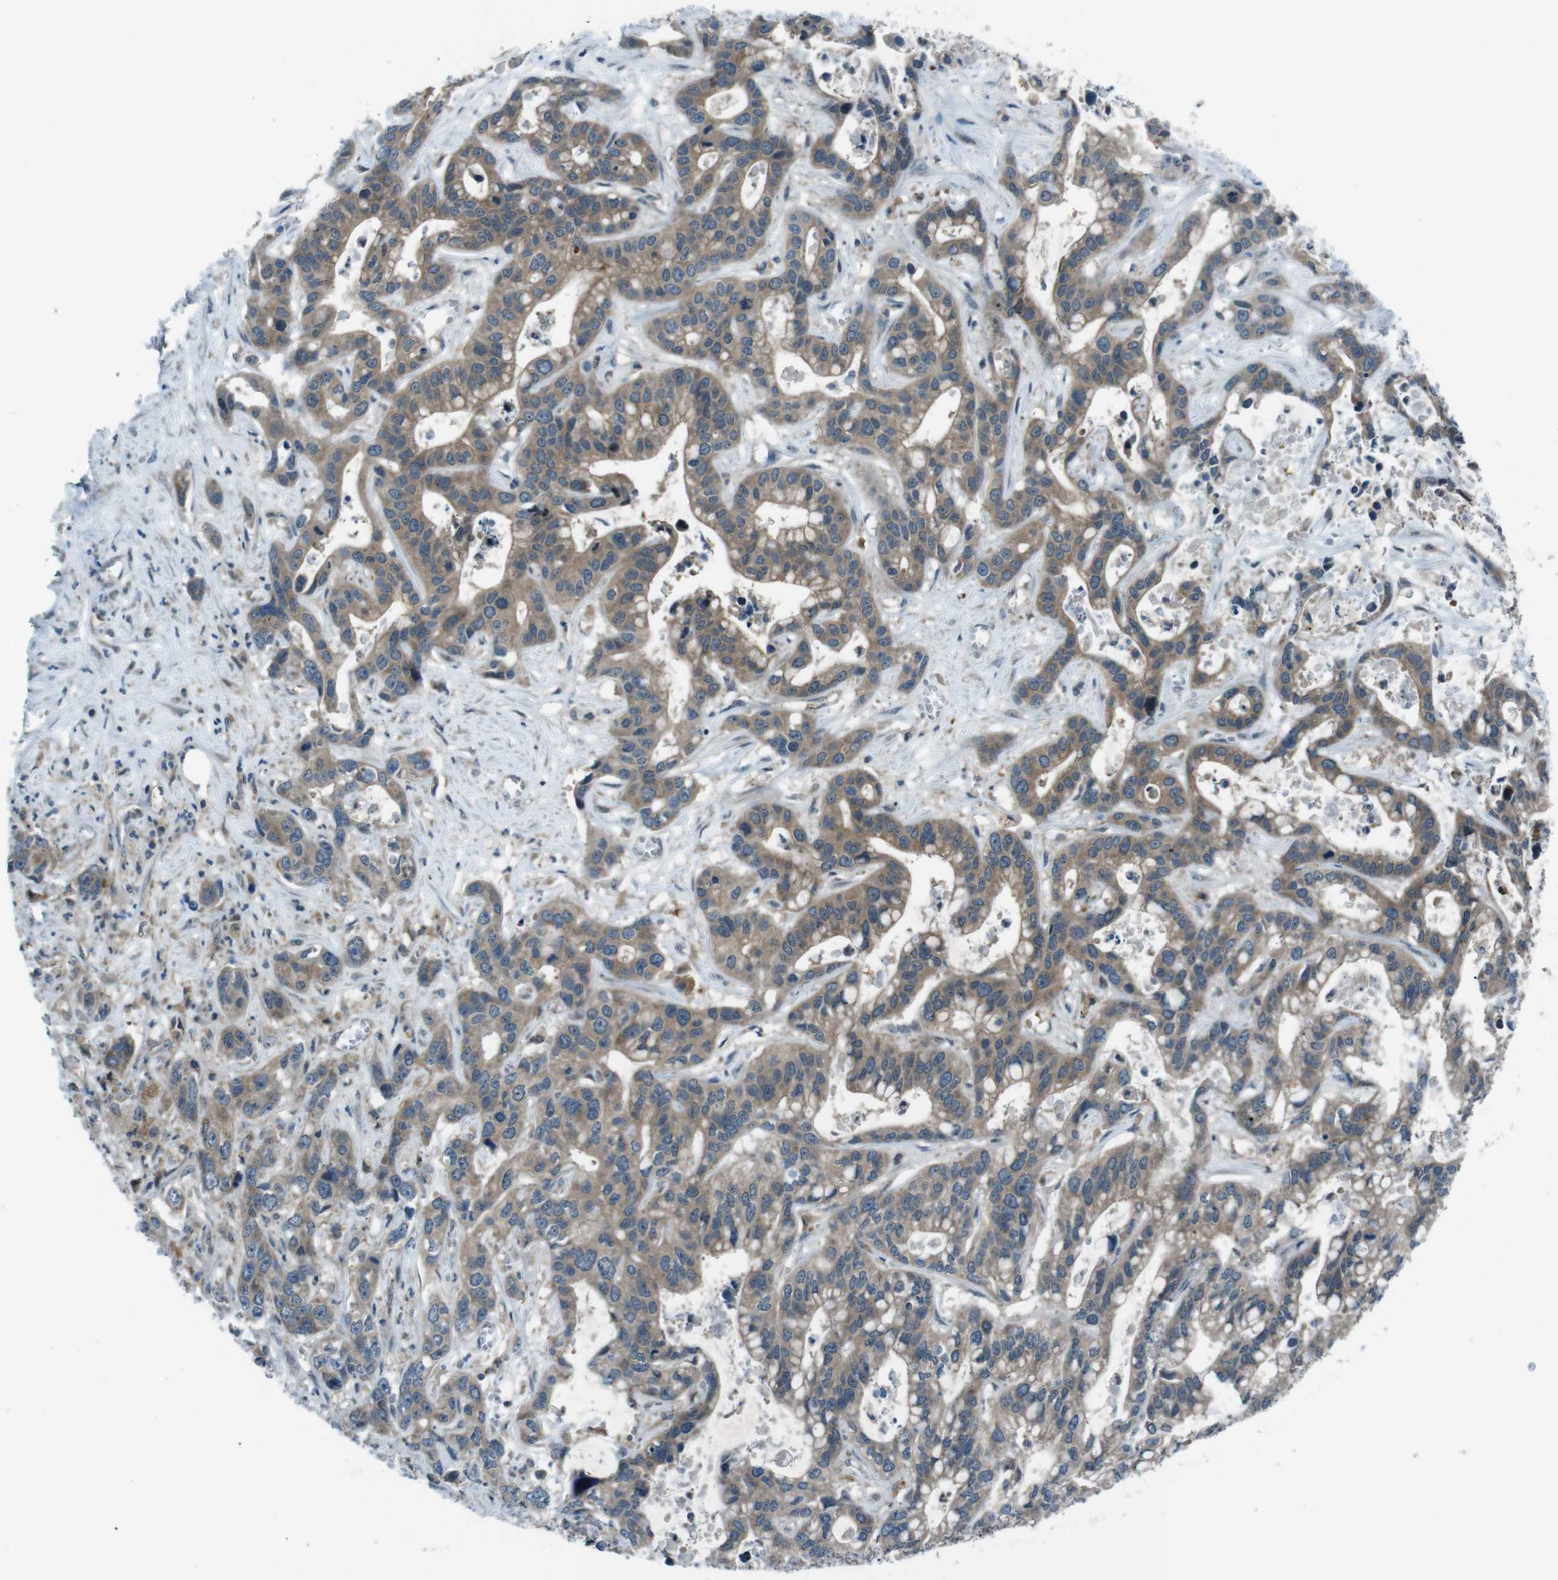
{"staining": {"intensity": "weak", "quantity": ">75%", "location": "cytoplasmic/membranous"}, "tissue": "liver cancer", "cell_type": "Tumor cells", "image_type": "cancer", "snomed": [{"axis": "morphology", "description": "Cholangiocarcinoma"}, {"axis": "topography", "description": "Liver"}], "caption": "Human liver cholangiocarcinoma stained with a brown dye demonstrates weak cytoplasmic/membranous positive staining in about >75% of tumor cells.", "gene": "SLC27A4", "patient": {"sex": "female", "age": 65}}